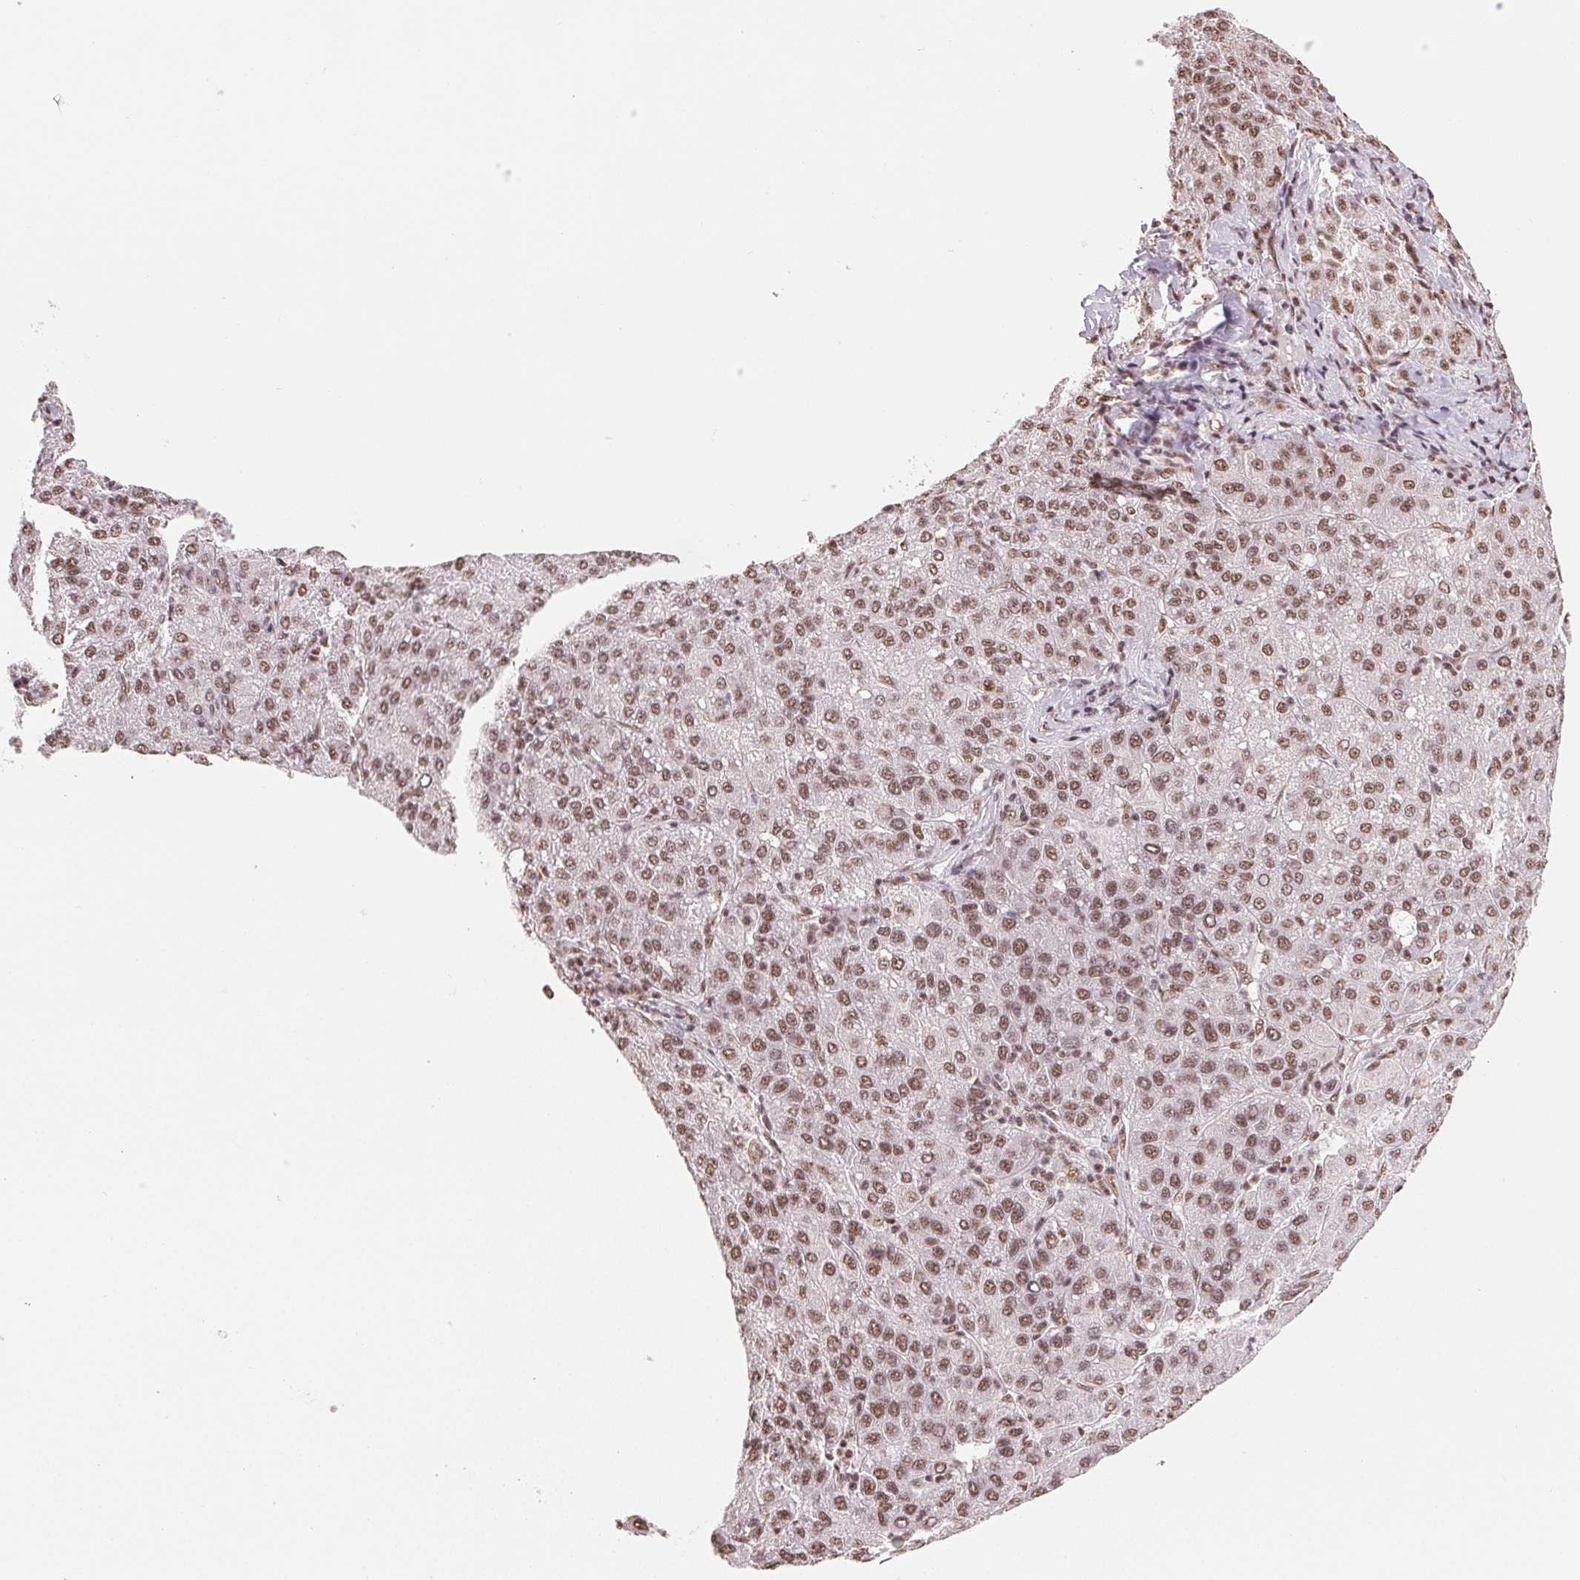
{"staining": {"intensity": "weak", "quantity": ">75%", "location": "nuclear"}, "tissue": "liver cancer", "cell_type": "Tumor cells", "image_type": "cancer", "snomed": [{"axis": "morphology", "description": "Carcinoma, Hepatocellular, NOS"}, {"axis": "topography", "description": "Liver"}], "caption": "Protein expression by IHC shows weak nuclear expression in approximately >75% of tumor cells in hepatocellular carcinoma (liver).", "gene": "IK", "patient": {"sex": "male", "age": 65}}